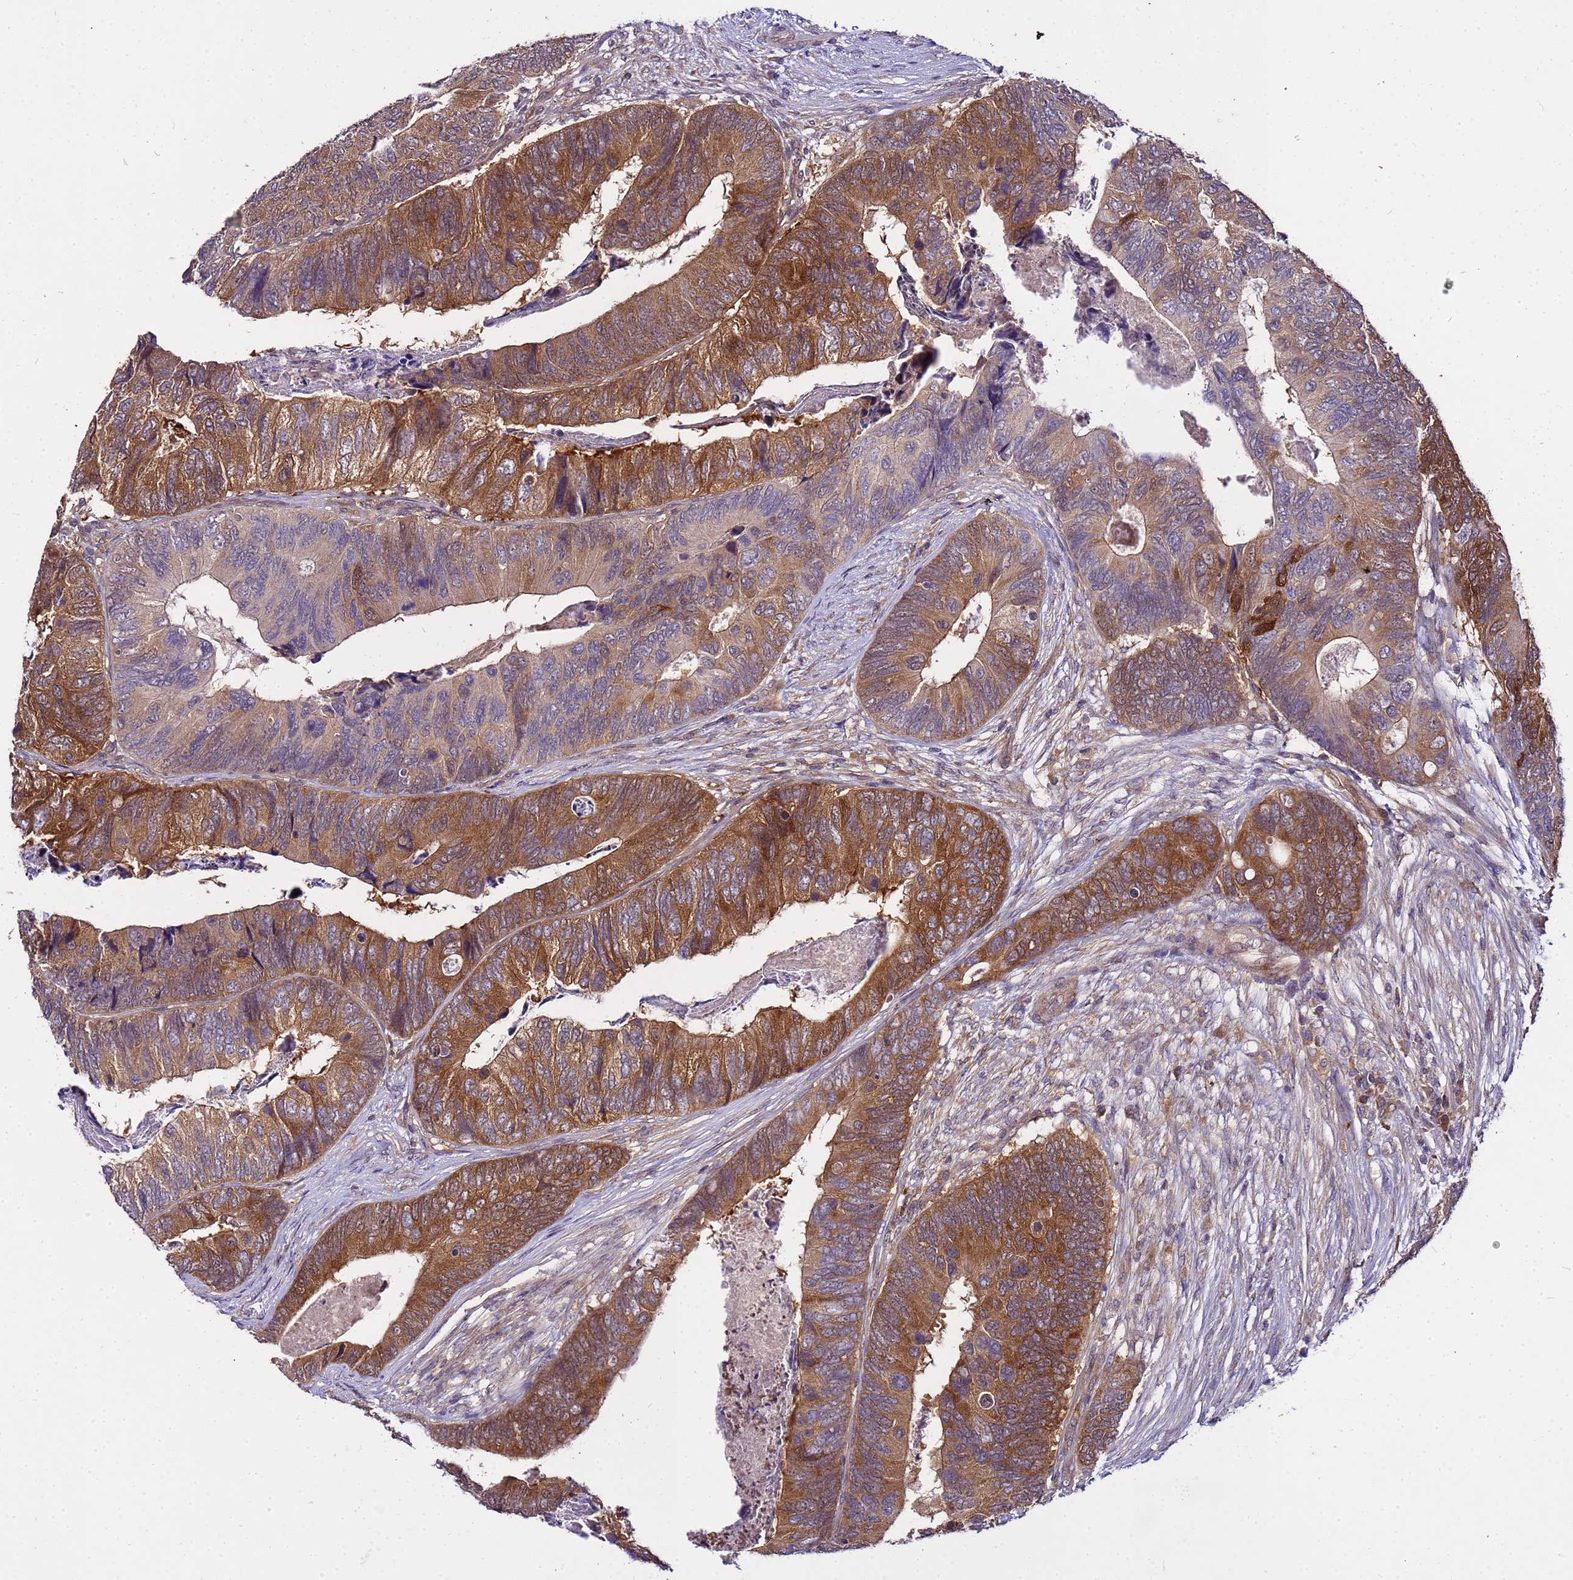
{"staining": {"intensity": "strong", "quantity": ">75%", "location": "cytoplasmic/membranous"}, "tissue": "colorectal cancer", "cell_type": "Tumor cells", "image_type": "cancer", "snomed": [{"axis": "morphology", "description": "Adenocarcinoma, NOS"}, {"axis": "topography", "description": "Colon"}], "caption": "A high amount of strong cytoplasmic/membranous expression is seen in approximately >75% of tumor cells in colorectal adenocarcinoma tissue.", "gene": "GSPT2", "patient": {"sex": "female", "age": 67}}